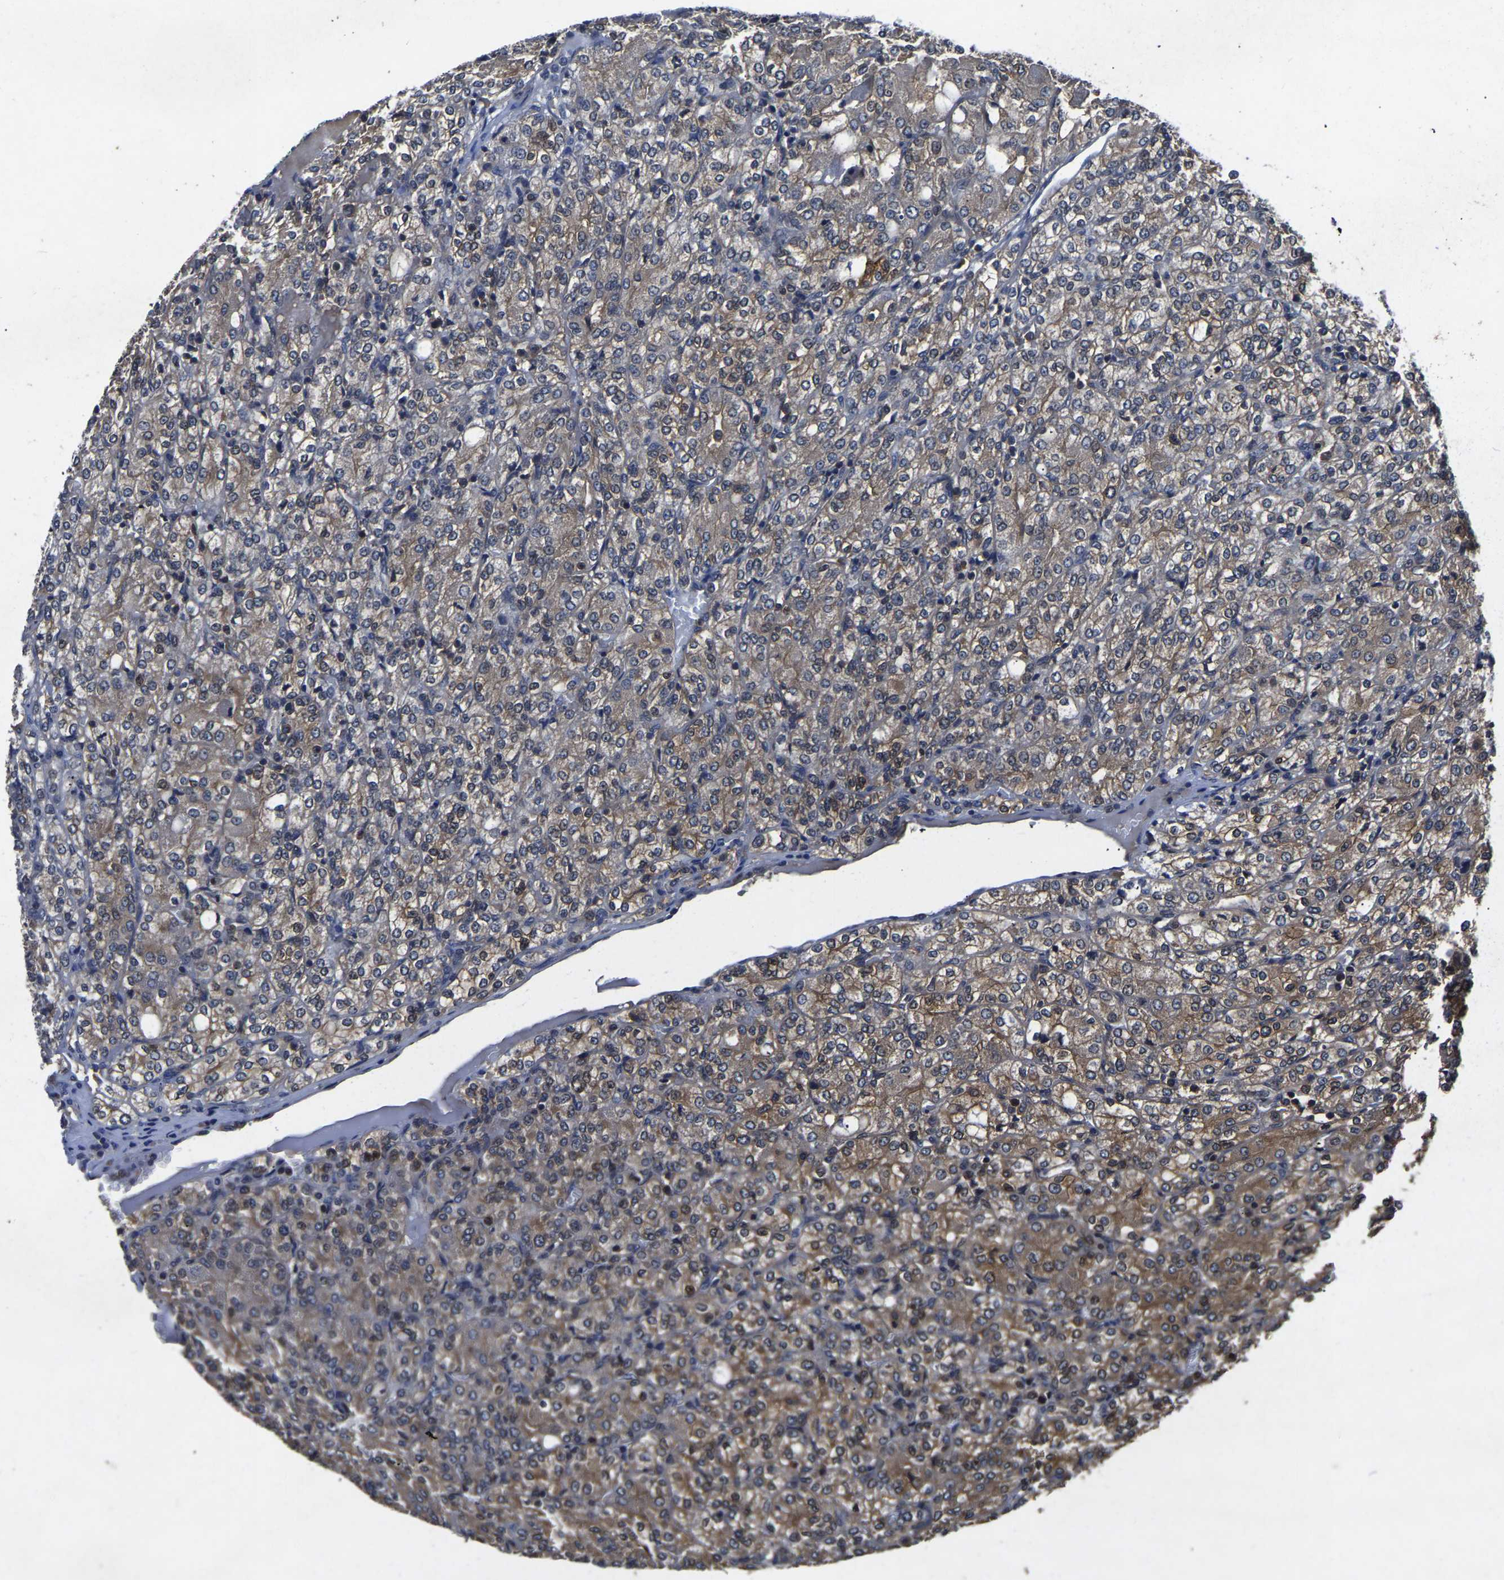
{"staining": {"intensity": "moderate", "quantity": ">75%", "location": "cytoplasmic/membranous"}, "tissue": "renal cancer", "cell_type": "Tumor cells", "image_type": "cancer", "snomed": [{"axis": "morphology", "description": "Adenocarcinoma, NOS"}, {"axis": "topography", "description": "Kidney"}], "caption": "Immunohistochemical staining of human adenocarcinoma (renal) demonstrates medium levels of moderate cytoplasmic/membranous expression in approximately >75% of tumor cells. The protein of interest is shown in brown color, while the nuclei are stained blue.", "gene": "FGD5", "patient": {"sex": "male", "age": 77}}